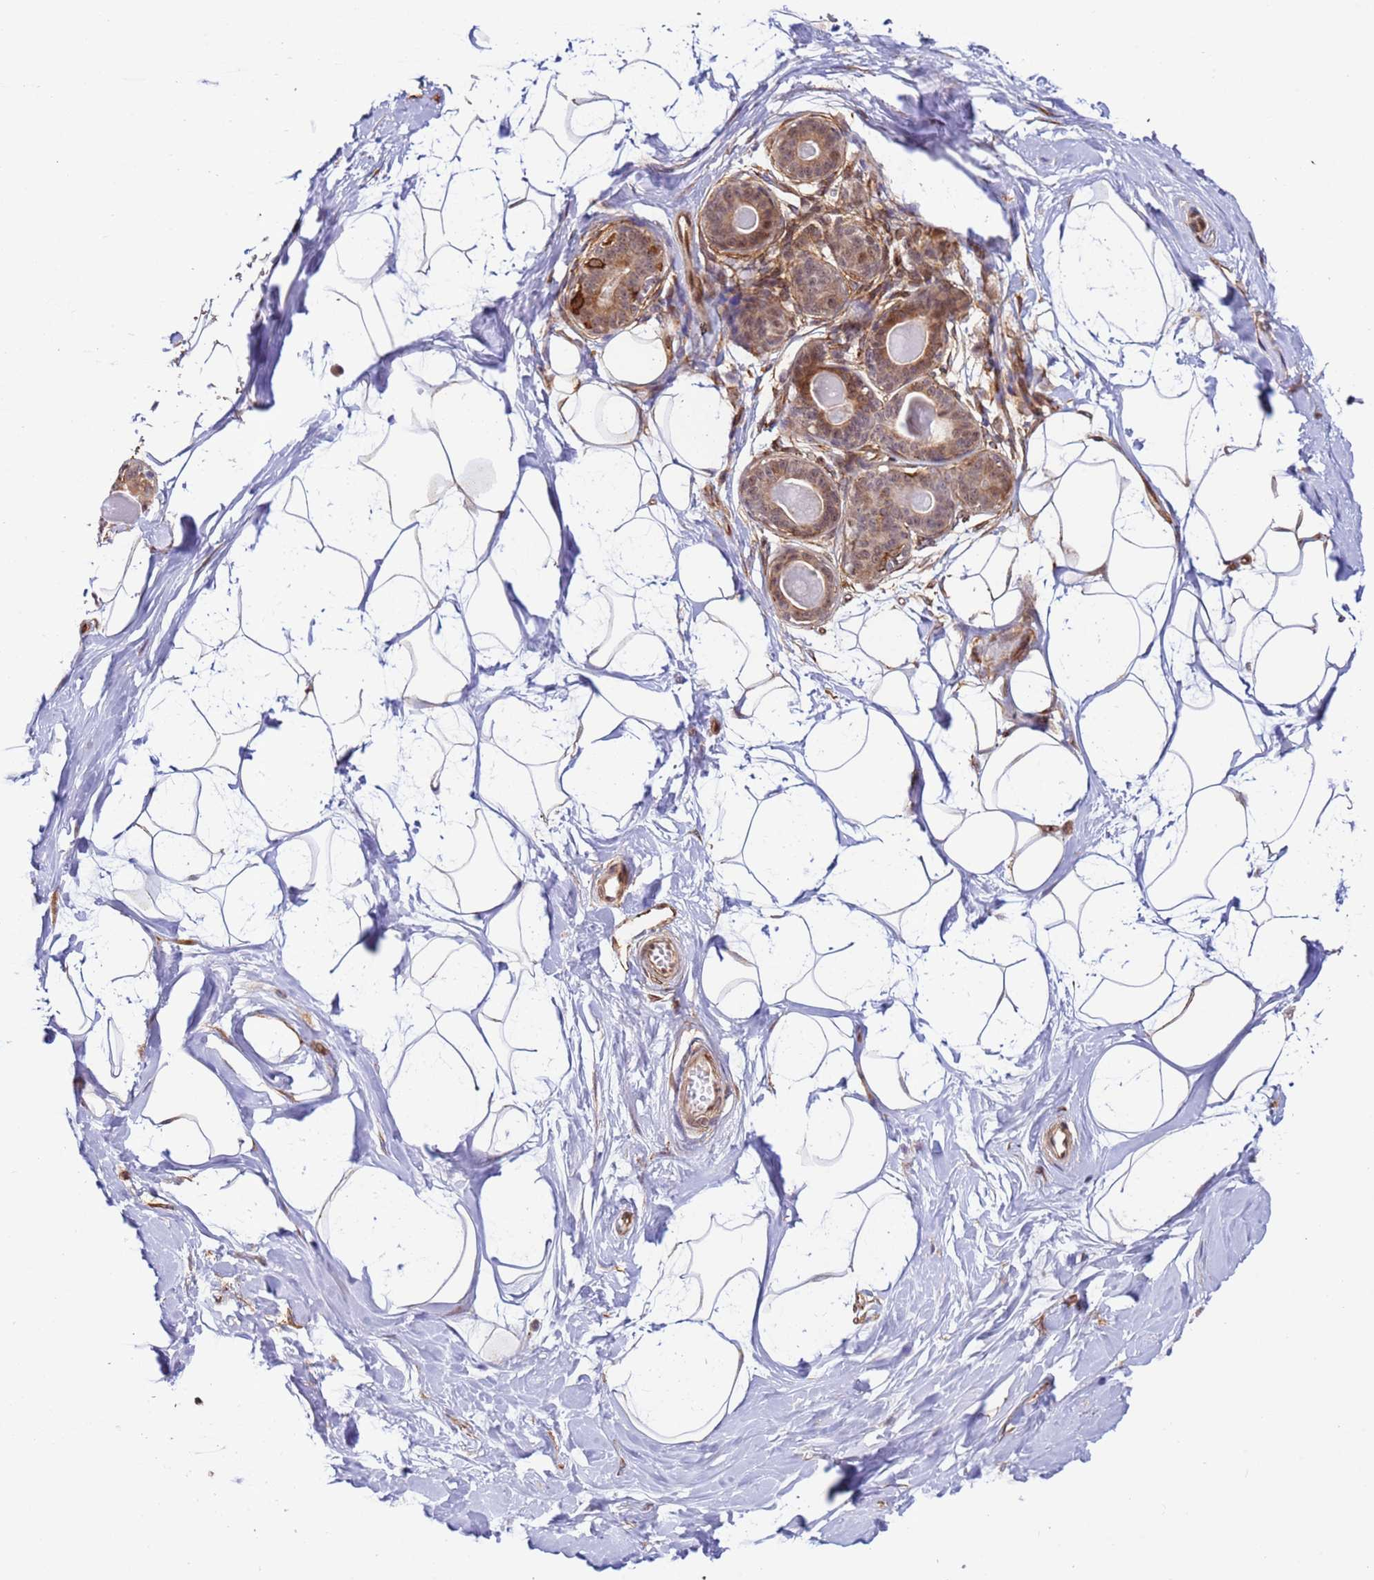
{"staining": {"intensity": "weak", "quantity": "<25%", "location": "cytoplasmic/membranous"}, "tissue": "breast", "cell_type": "Adipocytes", "image_type": "normal", "snomed": [{"axis": "morphology", "description": "Normal tissue, NOS"}, {"axis": "topography", "description": "Breast"}], "caption": "A high-resolution photomicrograph shows immunohistochemistry (IHC) staining of normal breast, which exhibits no significant staining in adipocytes. (IHC, brightfield microscopy, high magnification).", "gene": "DCAF4", "patient": {"sex": "female", "age": 45}}